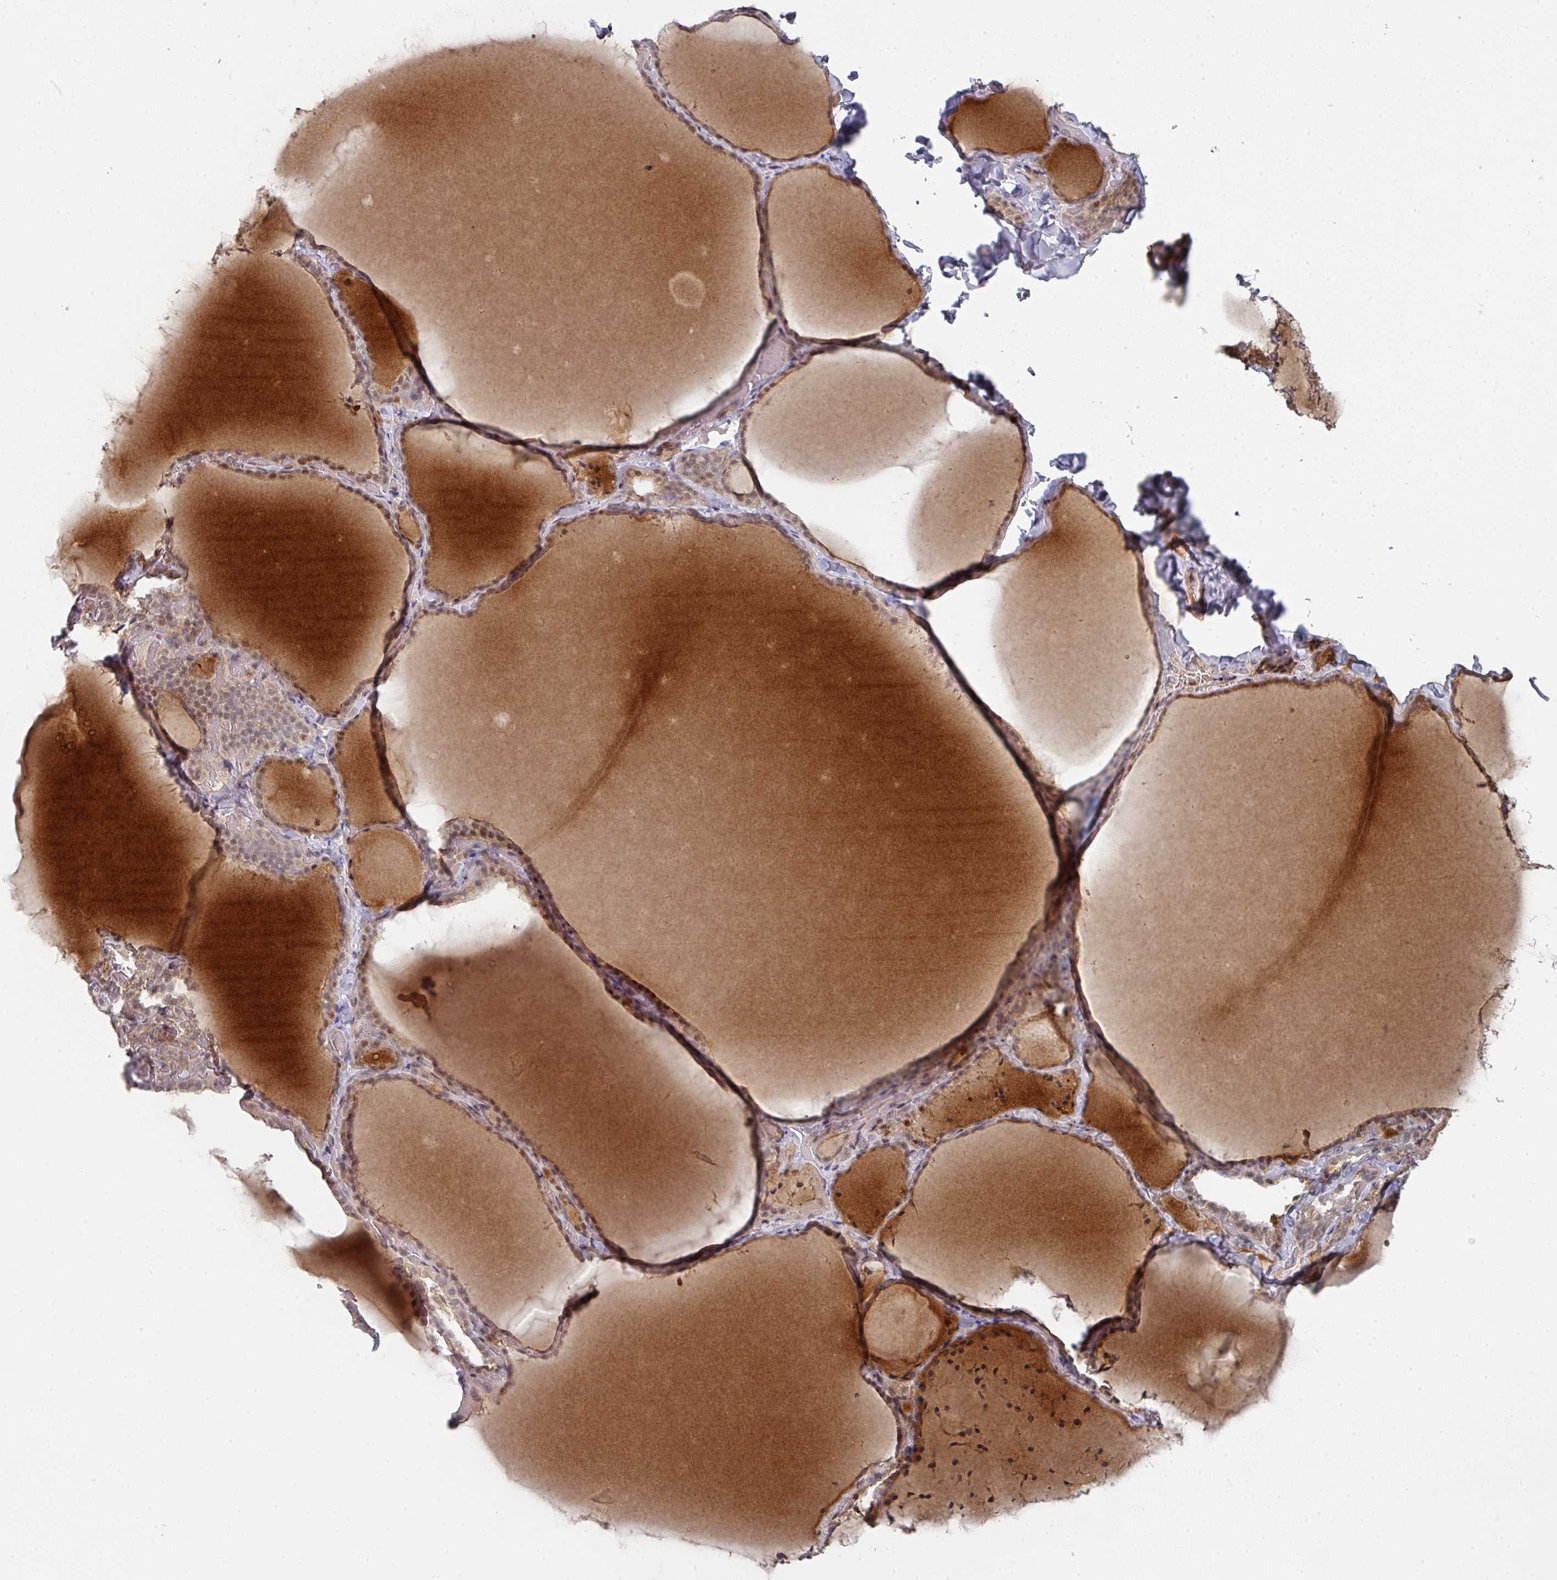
{"staining": {"intensity": "moderate", "quantity": "25%-75%", "location": "cytoplasmic/membranous,nuclear"}, "tissue": "thyroid gland", "cell_type": "Glandular cells", "image_type": "normal", "snomed": [{"axis": "morphology", "description": "Normal tissue, NOS"}, {"axis": "topography", "description": "Thyroid gland"}], "caption": "About 25%-75% of glandular cells in benign thyroid gland exhibit moderate cytoplasmic/membranous,nuclear protein staining as visualized by brown immunohistochemical staining.", "gene": "TMCC1", "patient": {"sex": "female", "age": 22}}